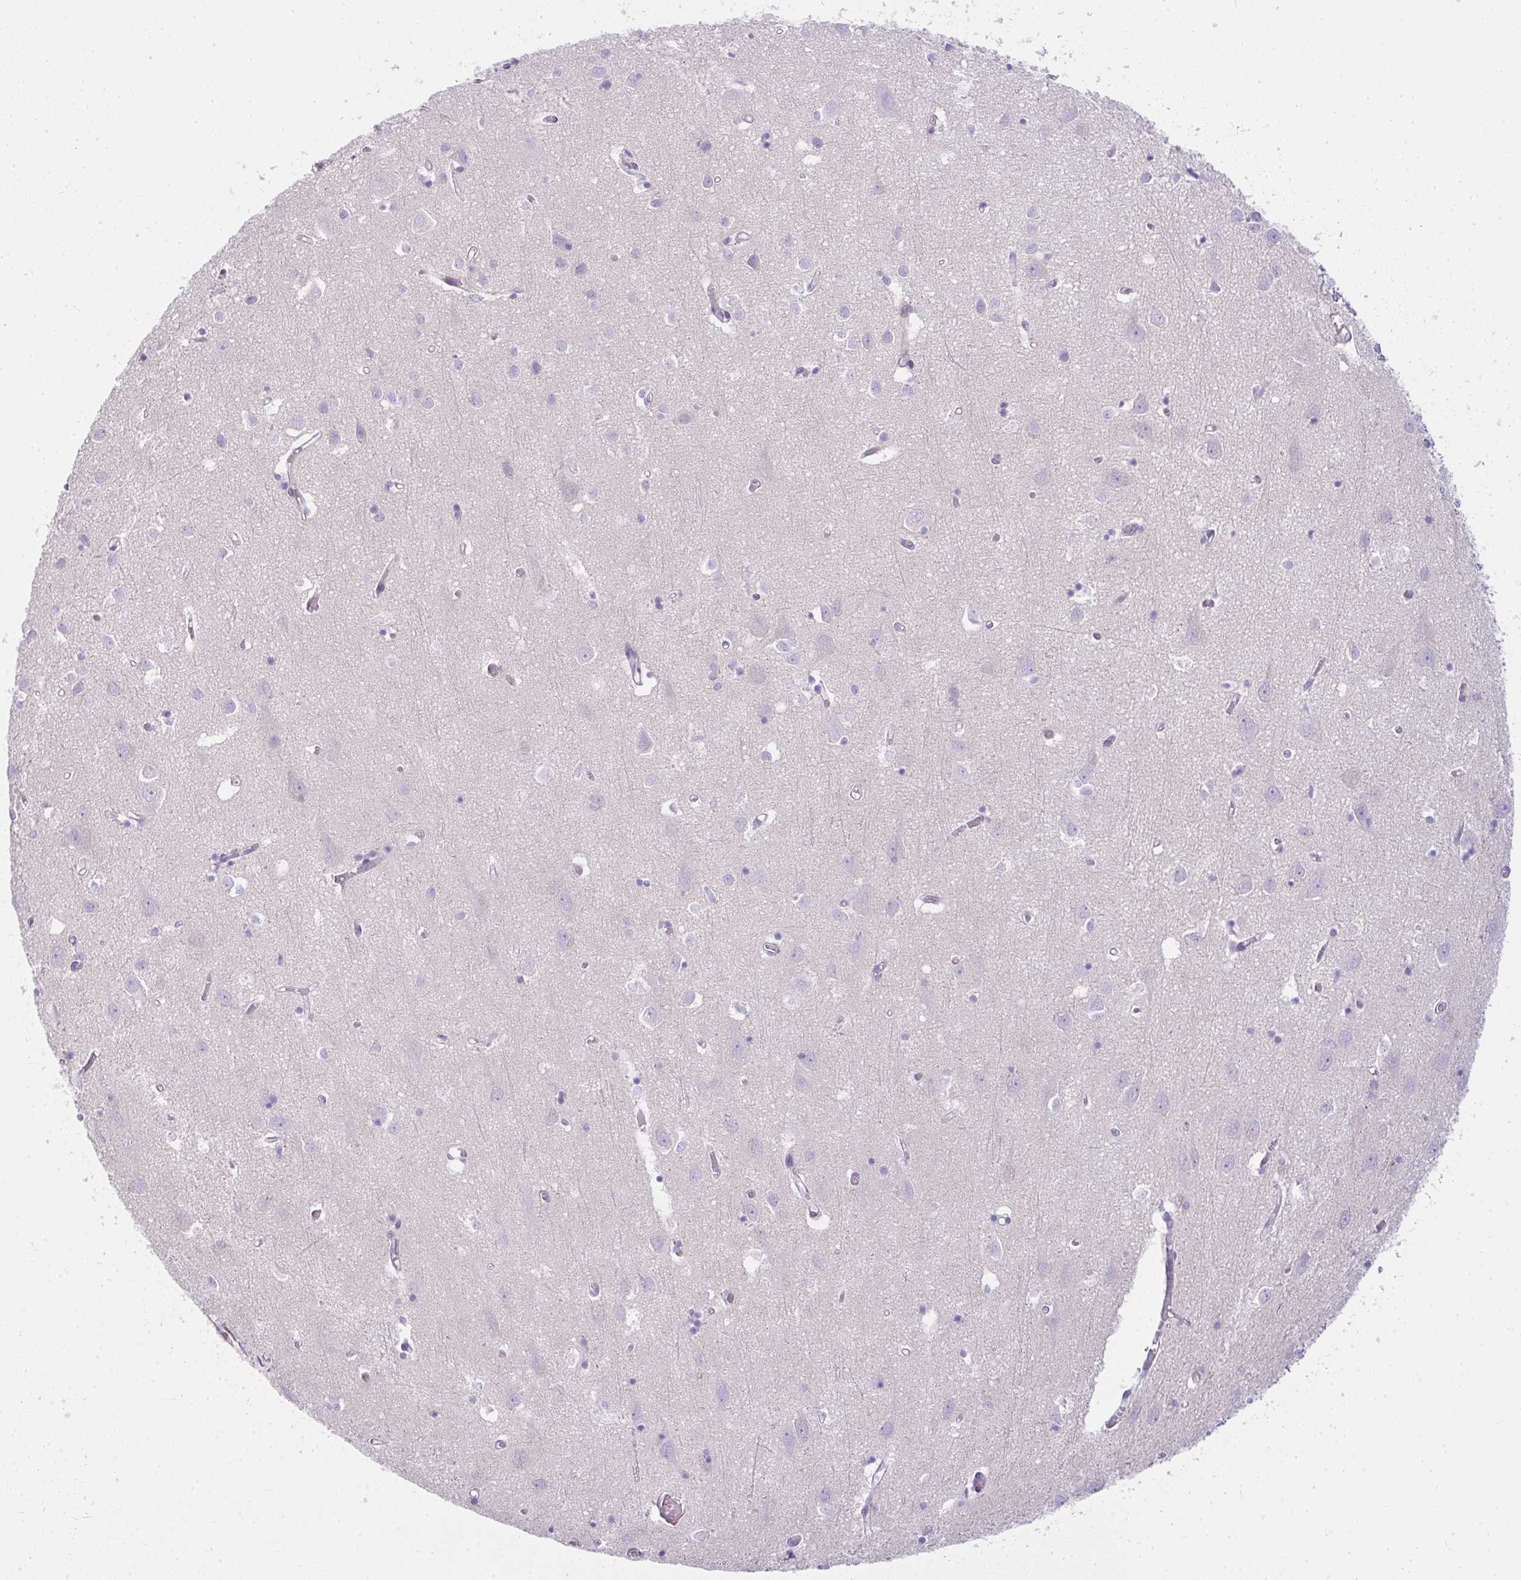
{"staining": {"intensity": "moderate", "quantity": "<25%", "location": "cytoplasmic/membranous"}, "tissue": "cerebral cortex", "cell_type": "Endothelial cells", "image_type": "normal", "snomed": [{"axis": "morphology", "description": "Normal tissue, NOS"}, {"axis": "topography", "description": "Cerebral cortex"}], "caption": "A high-resolution histopathology image shows IHC staining of unremarkable cerebral cortex, which displays moderate cytoplasmic/membranous expression in about <25% of endothelial cells. (DAB (3,3'-diaminobenzidine) IHC, brown staining for protein, blue staining for nuclei).", "gene": "CDRT15", "patient": {"sex": "male", "age": 70}}